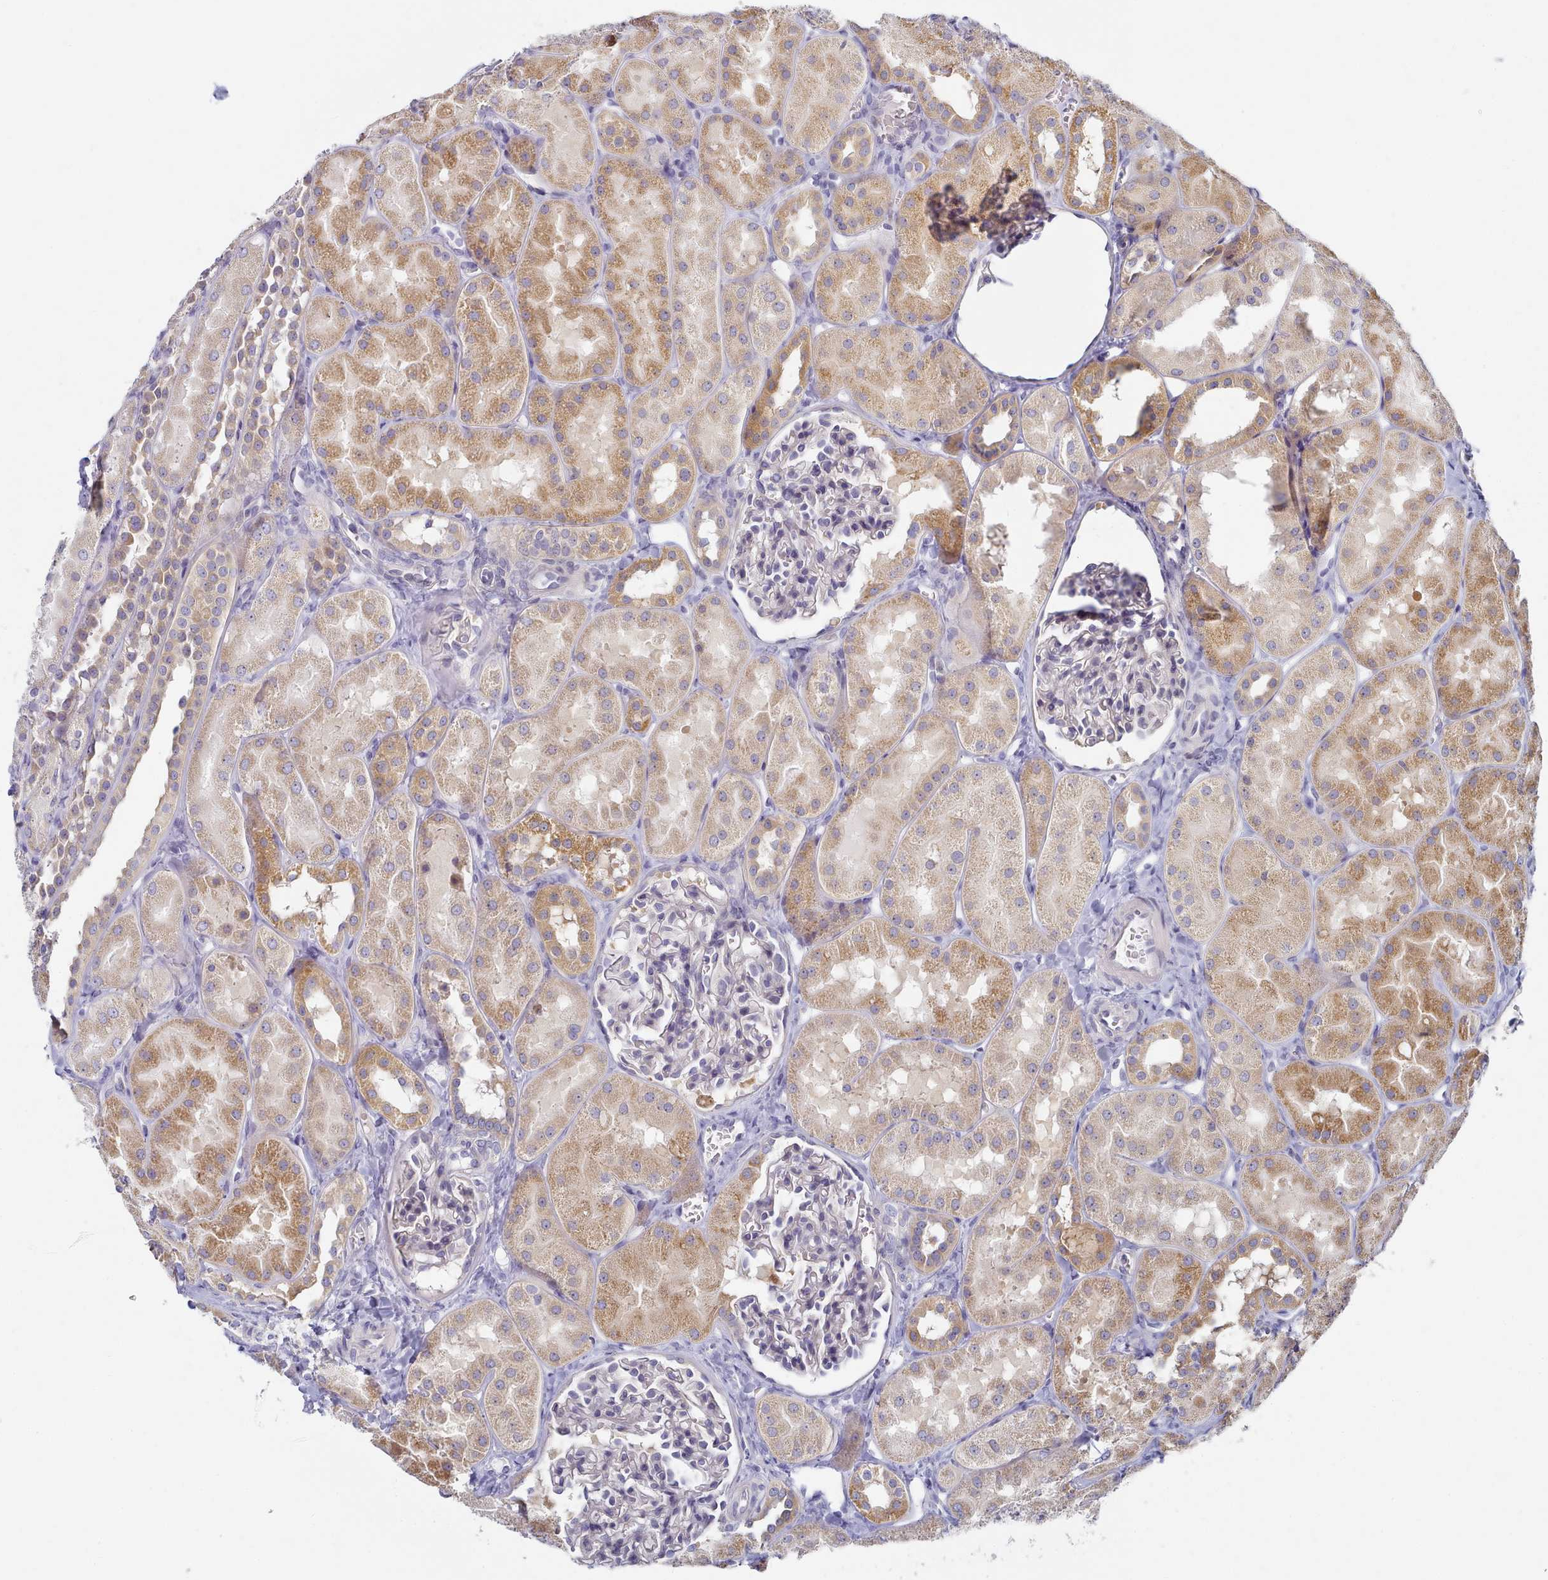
{"staining": {"intensity": "negative", "quantity": "none", "location": "none"}, "tissue": "kidney", "cell_type": "Cells in glomeruli", "image_type": "normal", "snomed": [{"axis": "morphology", "description": "Normal tissue, NOS"}, {"axis": "topography", "description": "Kidney"}, {"axis": "topography", "description": "Urinary bladder"}], "caption": "Immunohistochemistry image of unremarkable kidney stained for a protein (brown), which exhibits no staining in cells in glomeruli.", "gene": "TYW1B", "patient": {"sex": "male", "age": 16}}